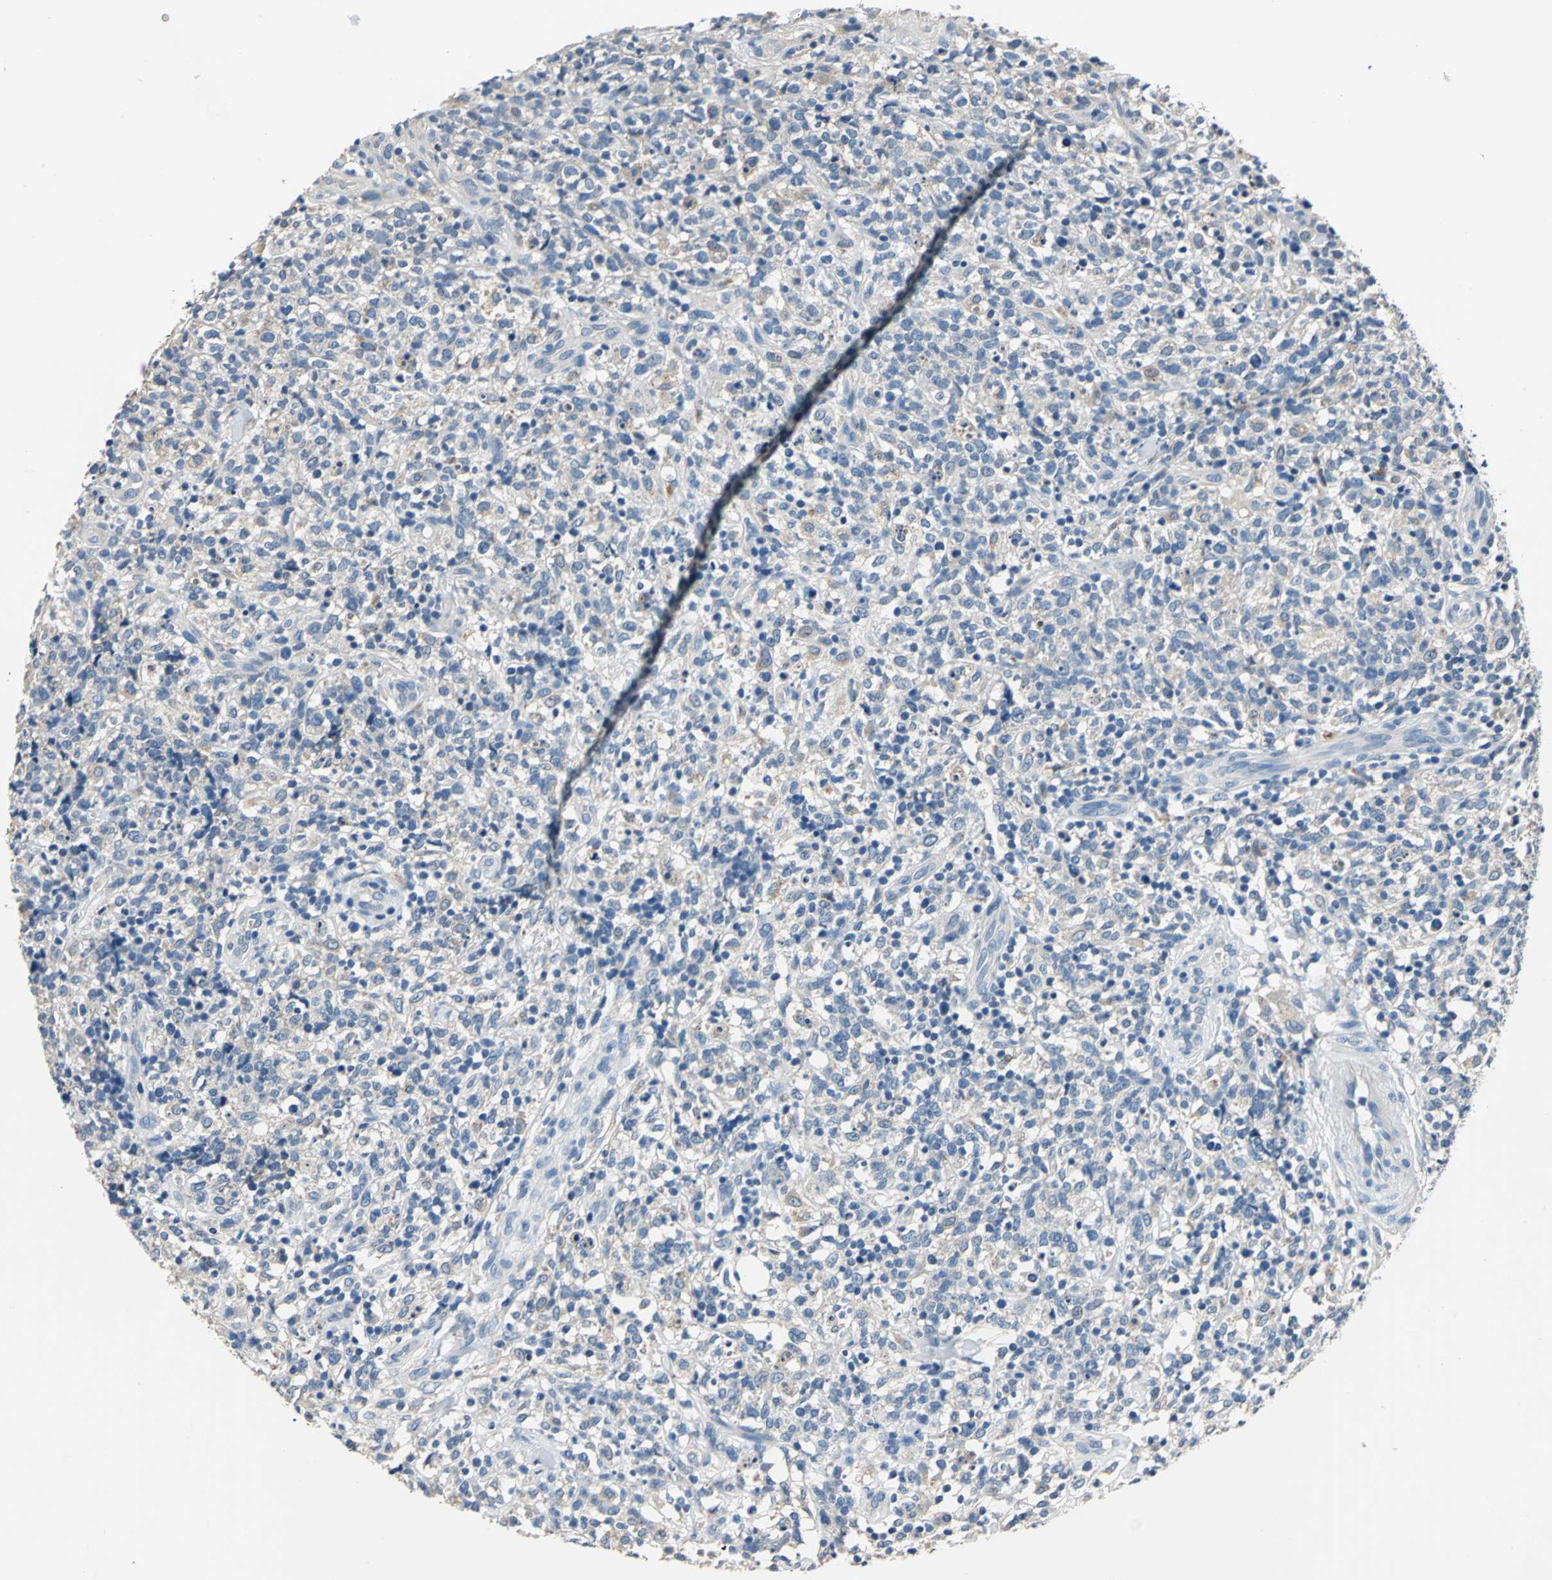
{"staining": {"intensity": "negative", "quantity": "none", "location": "none"}, "tissue": "lymphoma", "cell_type": "Tumor cells", "image_type": "cancer", "snomed": [{"axis": "morphology", "description": "Malignant lymphoma, non-Hodgkin's type, High grade"}, {"axis": "topography", "description": "Lymph node"}], "caption": "The IHC image has no significant expression in tumor cells of lymphoma tissue.", "gene": "RASD2", "patient": {"sex": "female", "age": 73}}